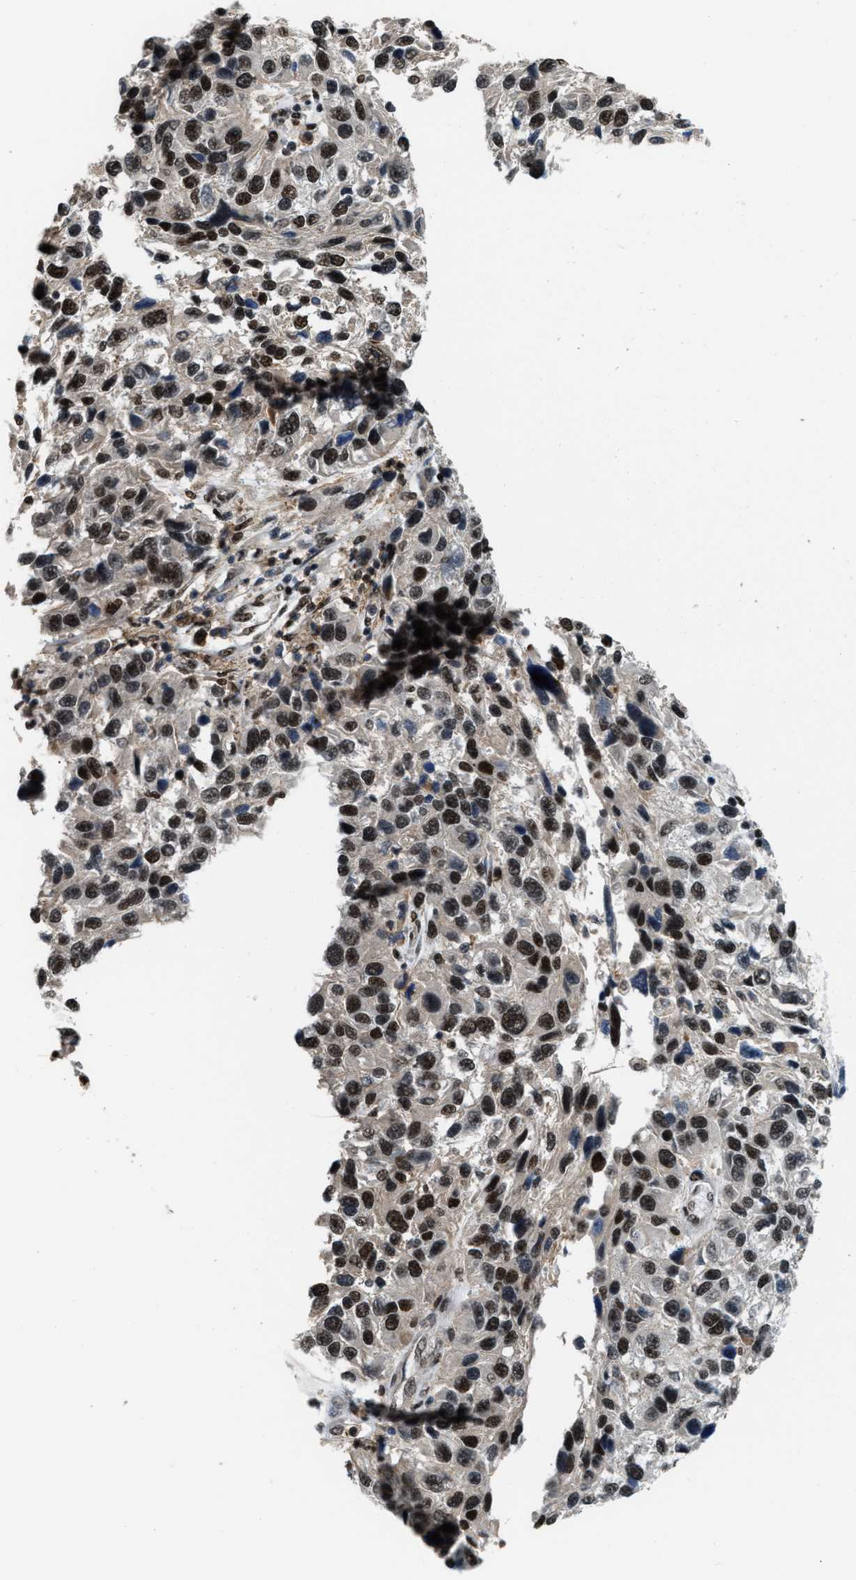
{"staining": {"intensity": "moderate", "quantity": ">75%", "location": "nuclear"}, "tissue": "melanoma", "cell_type": "Tumor cells", "image_type": "cancer", "snomed": [{"axis": "morphology", "description": "Malignant melanoma, NOS"}, {"axis": "topography", "description": "Skin"}], "caption": "Protein staining reveals moderate nuclear staining in approximately >75% of tumor cells in malignant melanoma.", "gene": "NUMA1", "patient": {"sex": "male", "age": 53}}